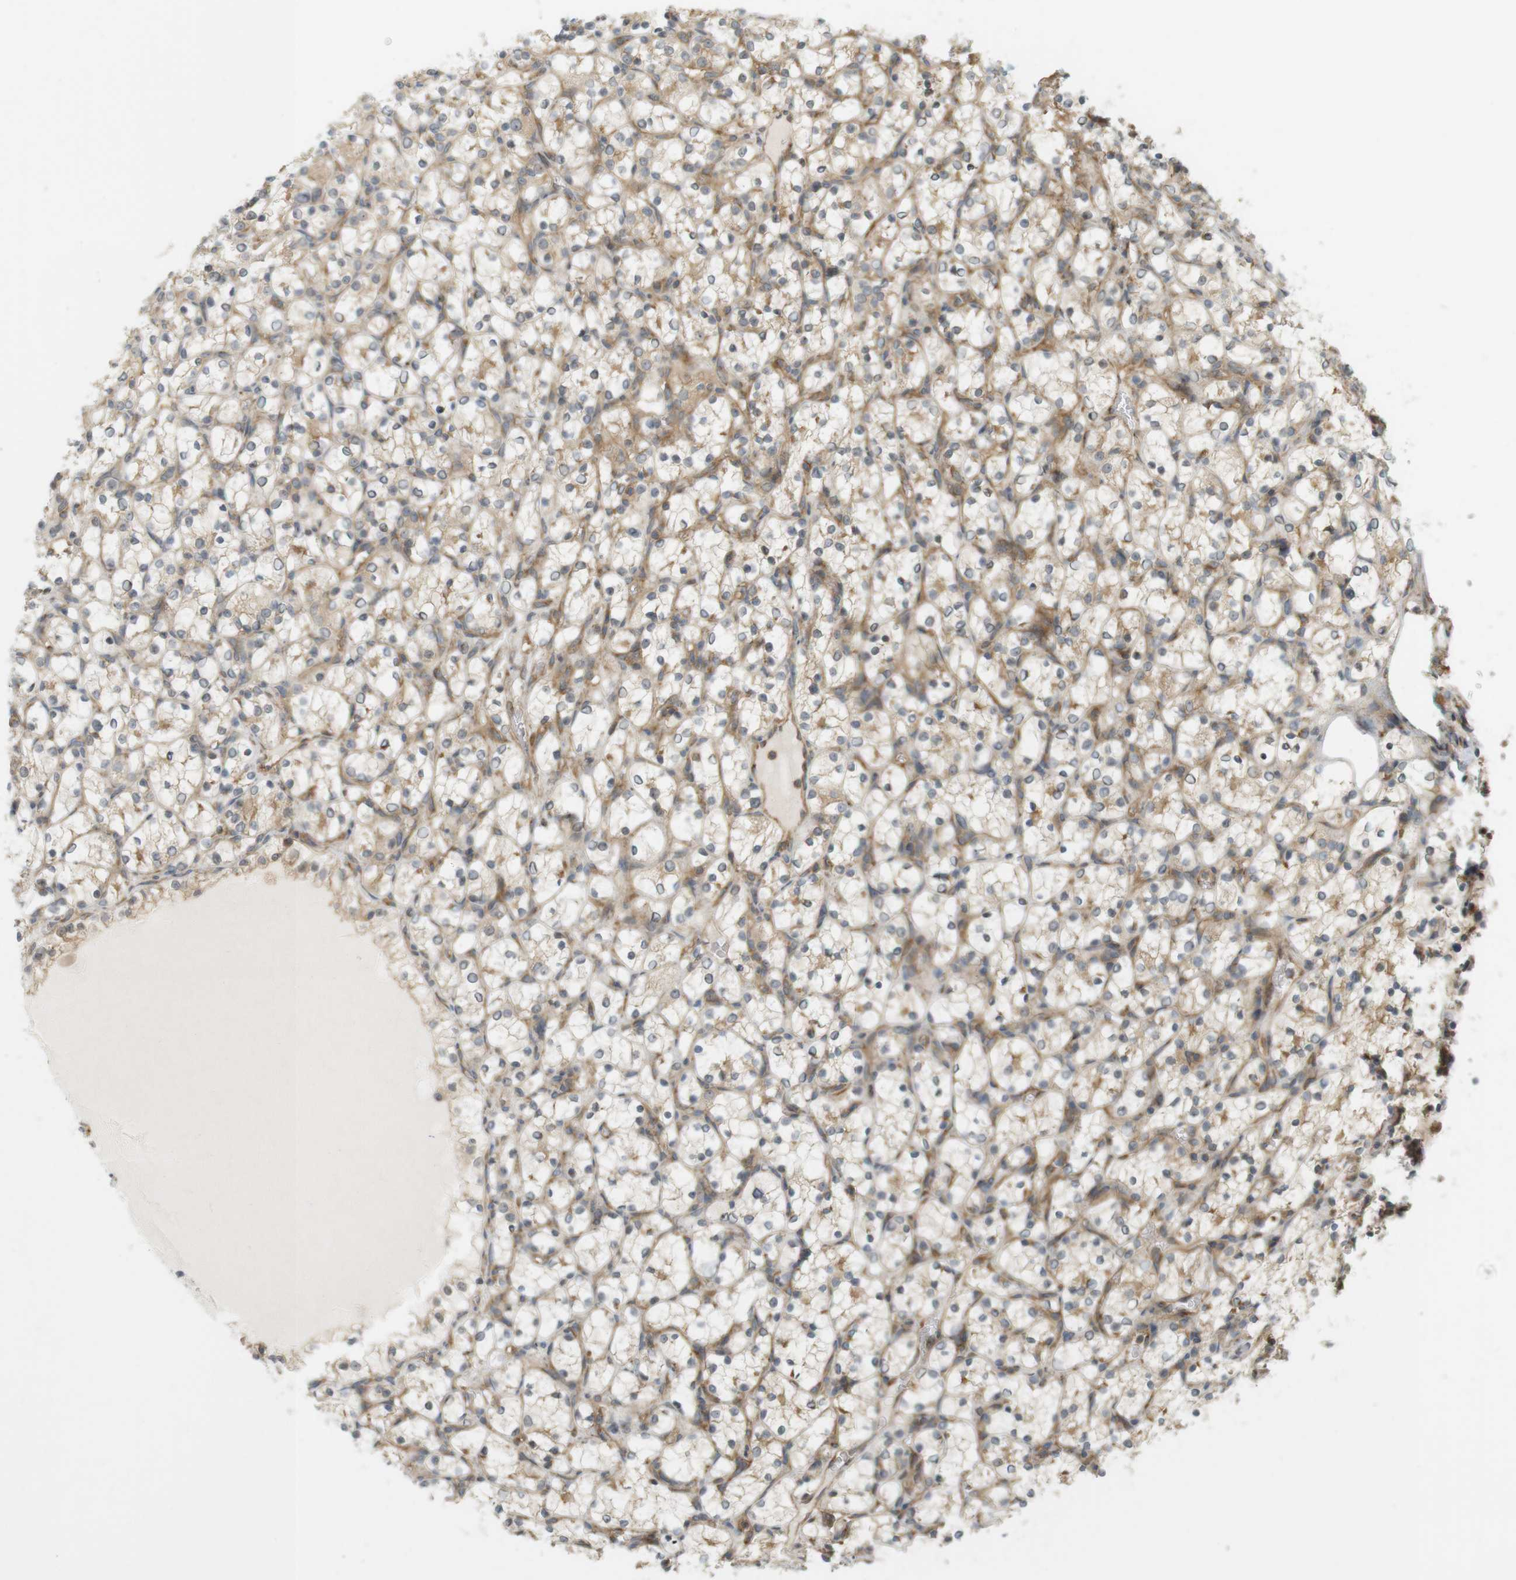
{"staining": {"intensity": "weak", "quantity": ">75%", "location": "cytoplasmic/membranous"}, "tissue": "renal cancer", "cell_type": "Tumor cells", "image_type": "cancer", "snomed": [{"axis": "morphology", "description": "Adenocarcinoma, NOS"}, {"axis": "topography", "description": "Kidney"}], "caption": "Renal cancer (adenocarcinoma) stained with immunohistochemistry (IHC) reveals weak cytoplasmic/membranous expression in about >75% of tumor cells. The staining was performed using DAB to visualize the protein expression in brown, while the nuclei were stained in blue with hematoxylin (Magnification: 20x).", "gene": "PA2G4", "patient": {"sex": "female", "age": 69}}